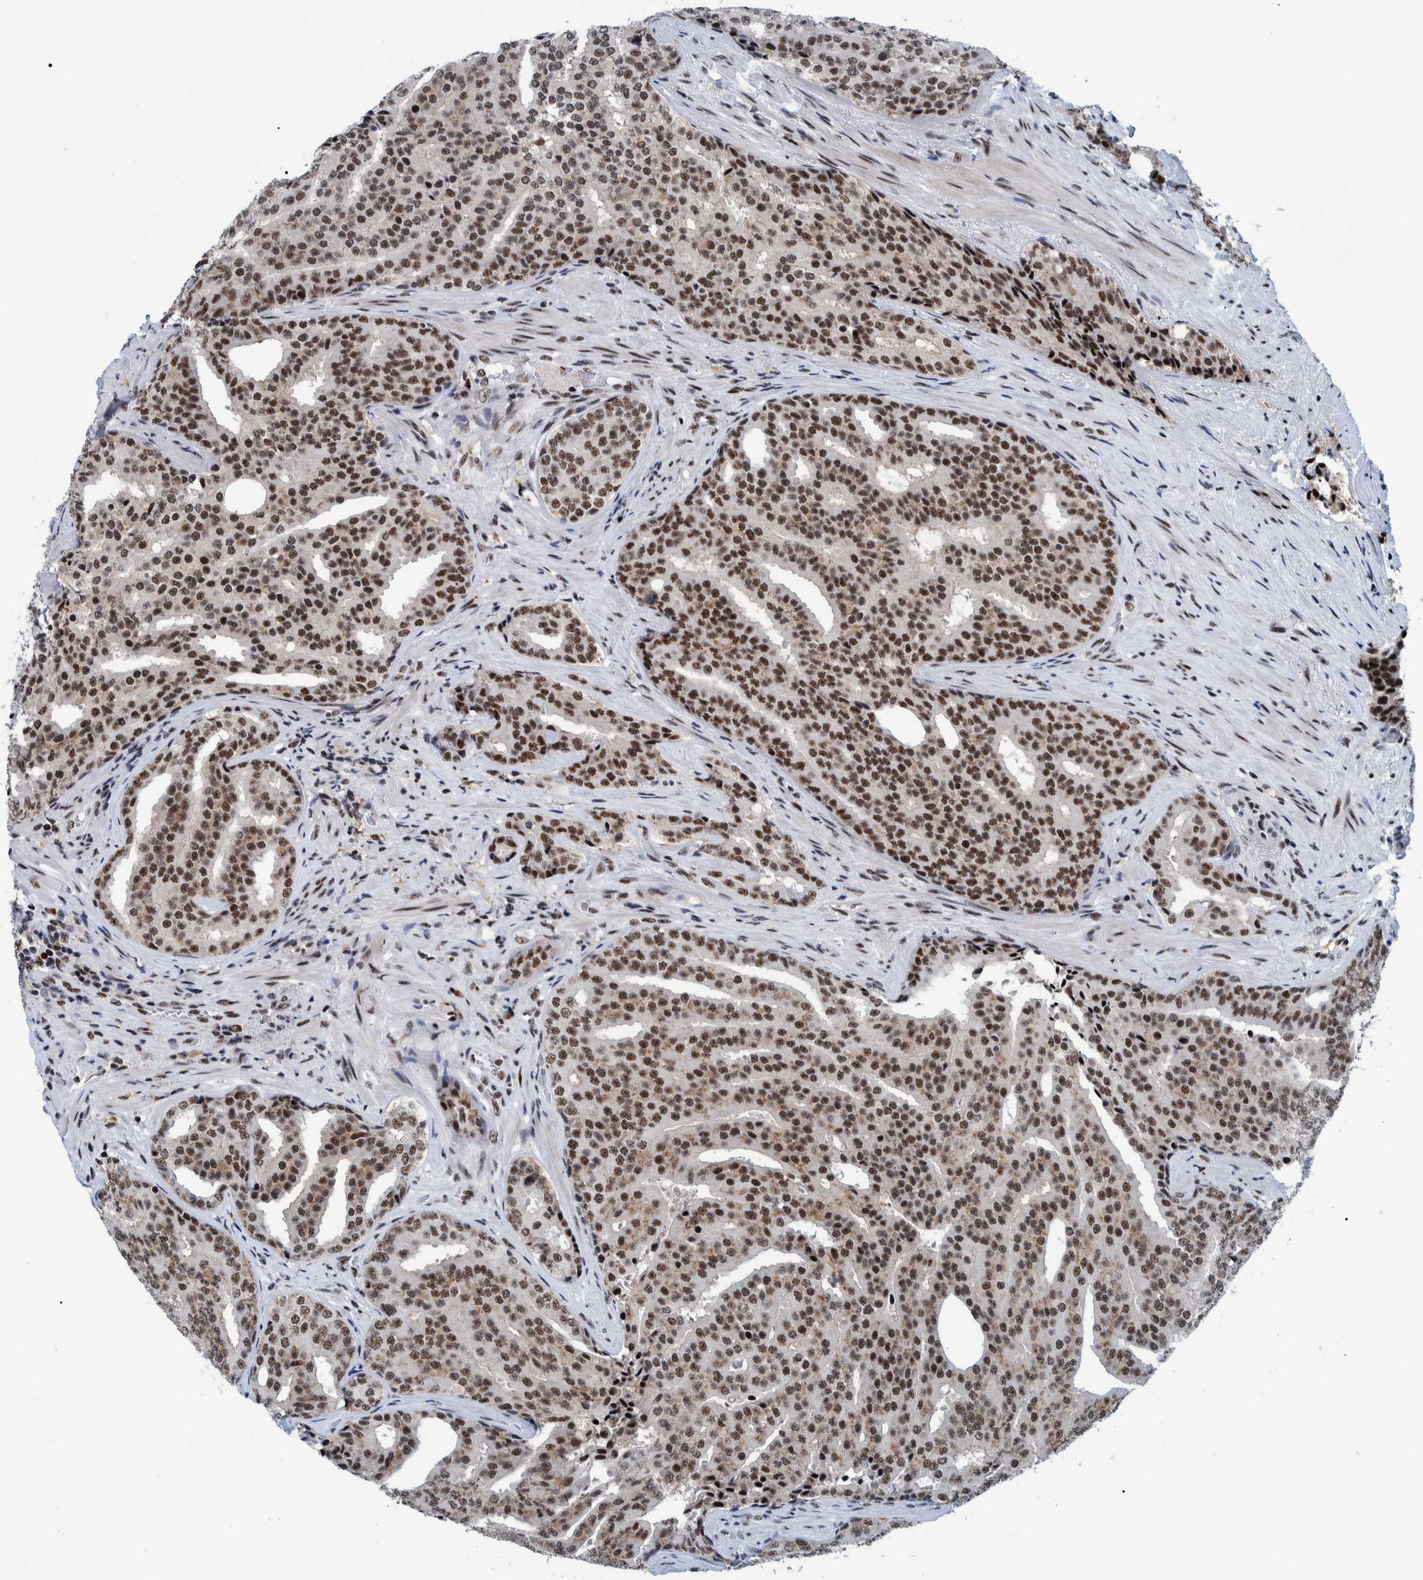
{"staining": {"intensity": "strong", "quantity": ">75%", "location": "nuclear"}, "tissue": "prostate cancer", "cell_type": "Tumor cells", "image_type": "cancer", "snomed": [{"axis": "morphology", "description": "Adenocarcinoma, High grade"}, {"axis": "topography", "description": "Prostate"}], "caption": "There is high levels of strong nuclear expression in tumor cells of high-grade adenocarcinoma (prostate), as demonstrated by immunohistochemical staining (brown color).", "gene": "EFTUD2", "patient": {"sex": "male", "age": 71}}